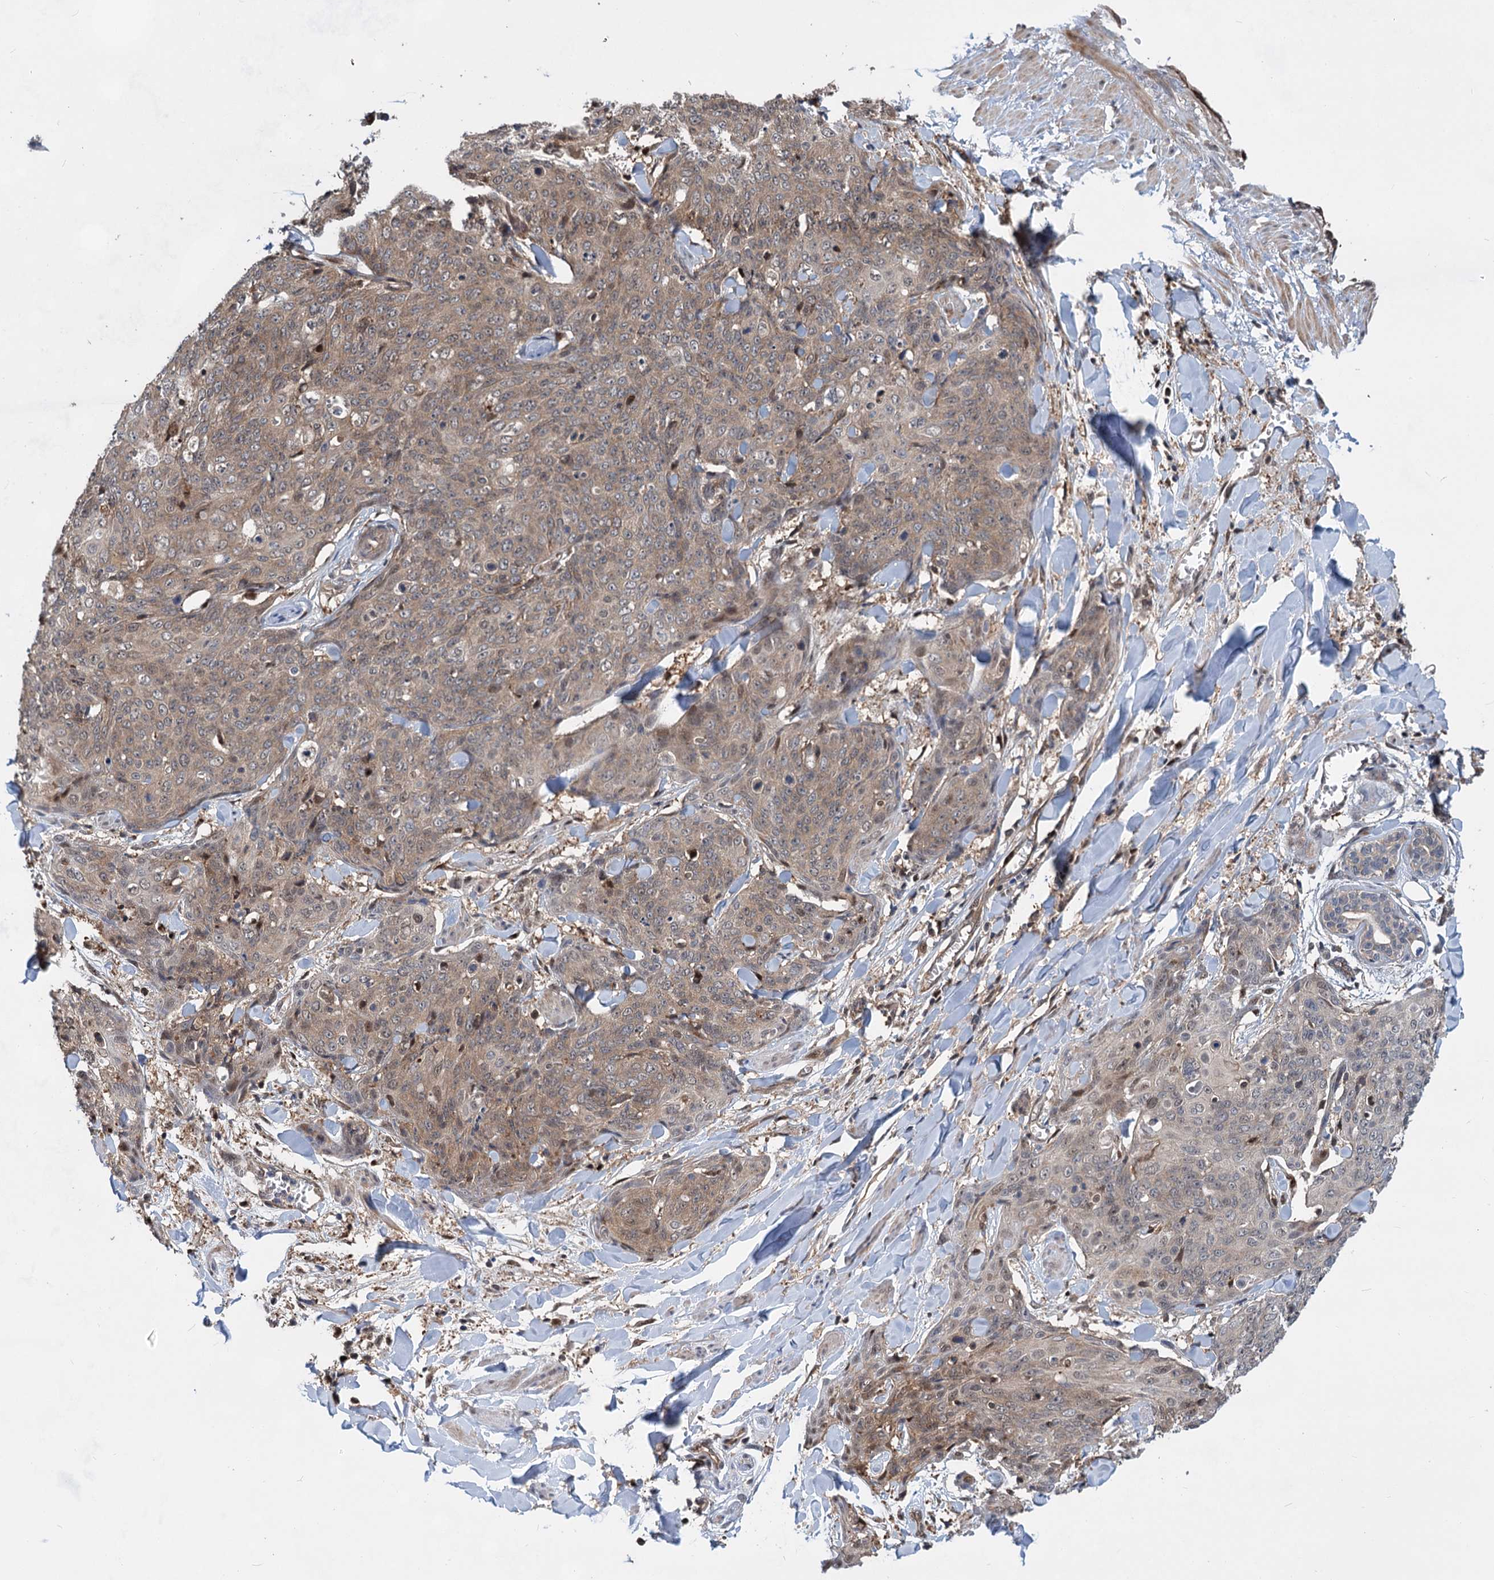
{"staining": {"intensity": "moderate", "quantity": ">75%", "location": "cytoplasmic/membranous"}, "tissue": "skin cancer", "cell_type": "Tumor cells", "image_type": "cancer", "snomed": [{"axis": "morphology", "description": "Squamous cell carcinoma, NOS"}, {"axis": "topography", "description": "Skin"}, {"axis": "topography", "description": "Vulva"}], "caption": "Moderate cytoplasmic/membranous protein expression is identified in about >75% of tumor cells in skin cancer (squamous cell carcinoma).", "gene": "GPBP1", "patient": {"sex": "female", "age": 85}}